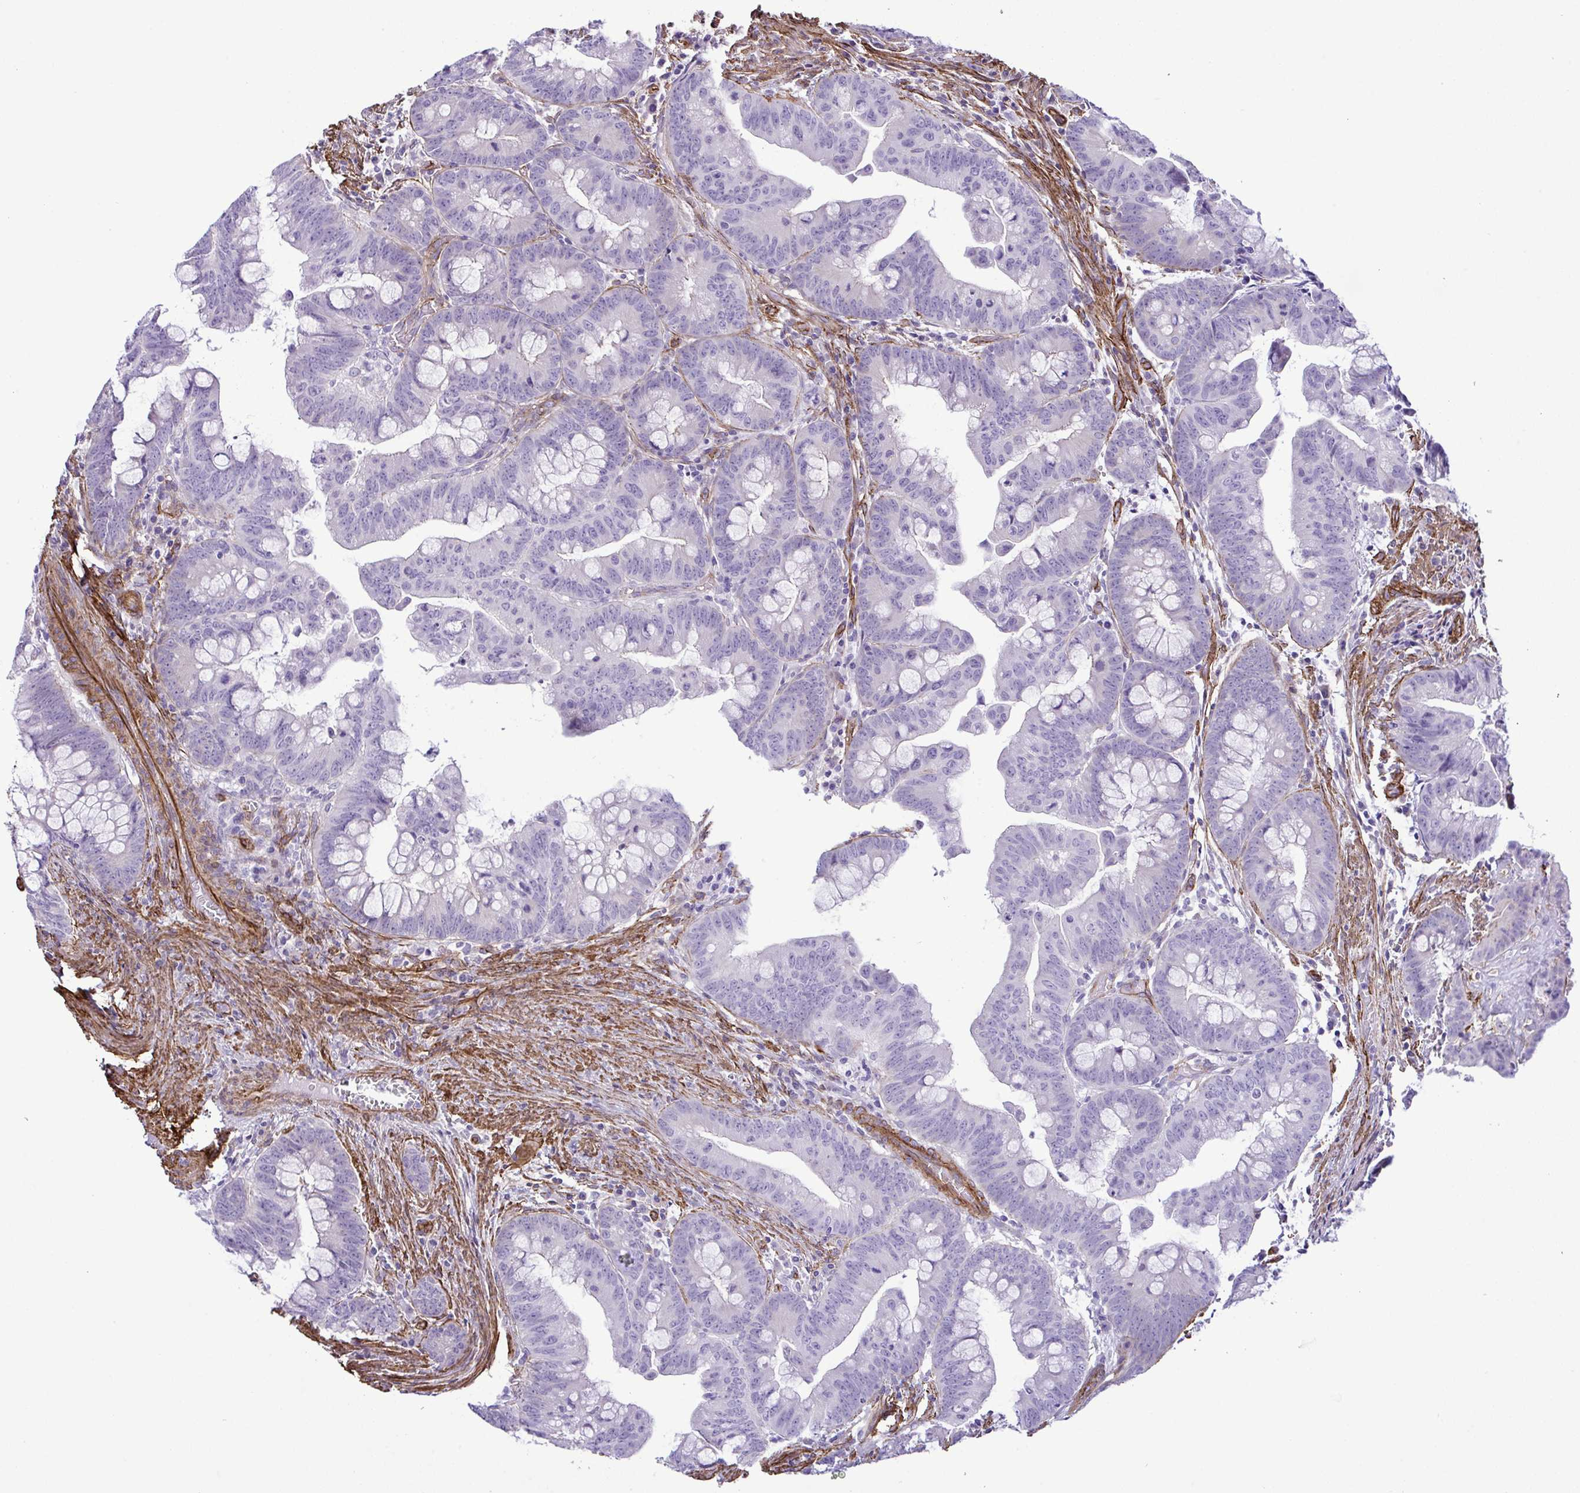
{"staining": {"intensity": "negative", "quantity": "none", "location": "none"}, "tissue": "colorectal cancer", "cell_type": "Tumor cells", "image_type": "cancer", "snomed": [{"axis": "morphology", "description": "Adenocarcinoma, NOS"}, {"axis": "topography", "description": "Colon"}], "caption": "Tumor cells show no significant protein expression in colorectal cancer.", "gene": "SYNPO2L", "patient": {"sex": "male", "age": 62}}